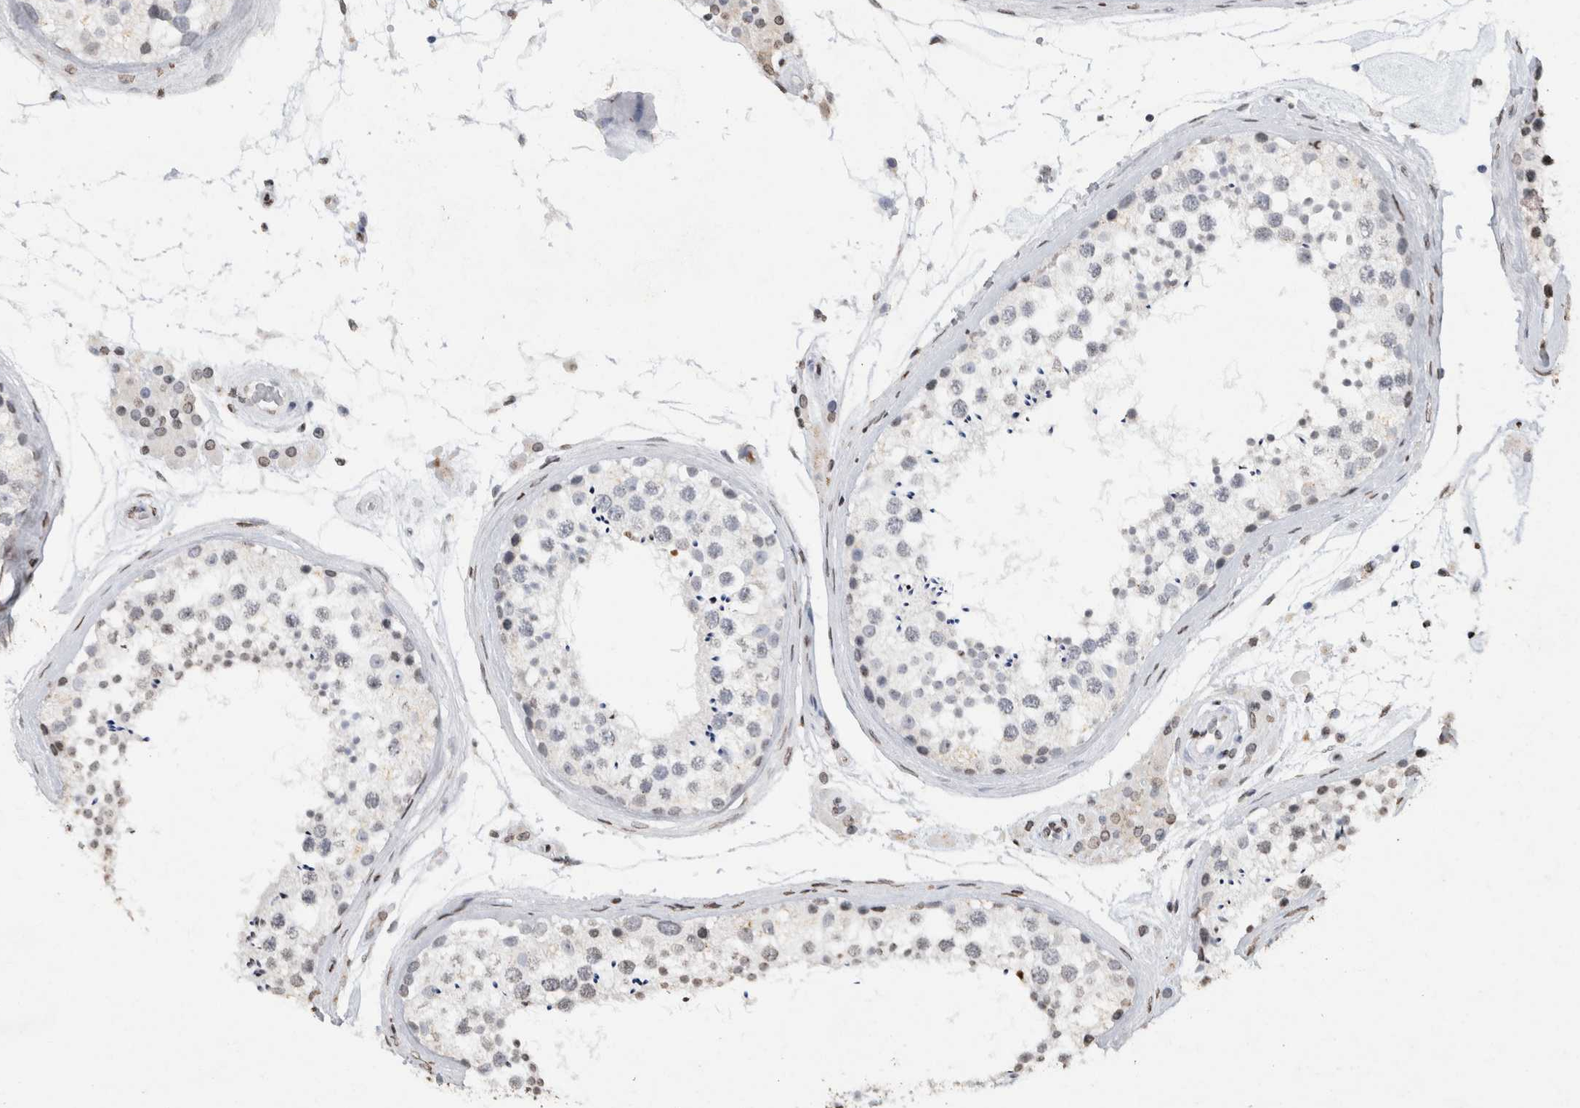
{"staining": {"intensity": "negative", "quantity": "none", "location": "none"}, "tissue": "testis", "cell_type": "Cells in seminiferous ducts", "image_type": "normal", "snomed": [{"axis": "morphology", "description": "Normal tissue, NOS"}, {"axis": "topography", "description": "Testis"}], "caption": "The IHC histopathology image has no significant staining in cells in seminiferous ducts of testis.", "gene": "CNTN1", "patient": {"sex": "male", "age": 46}}